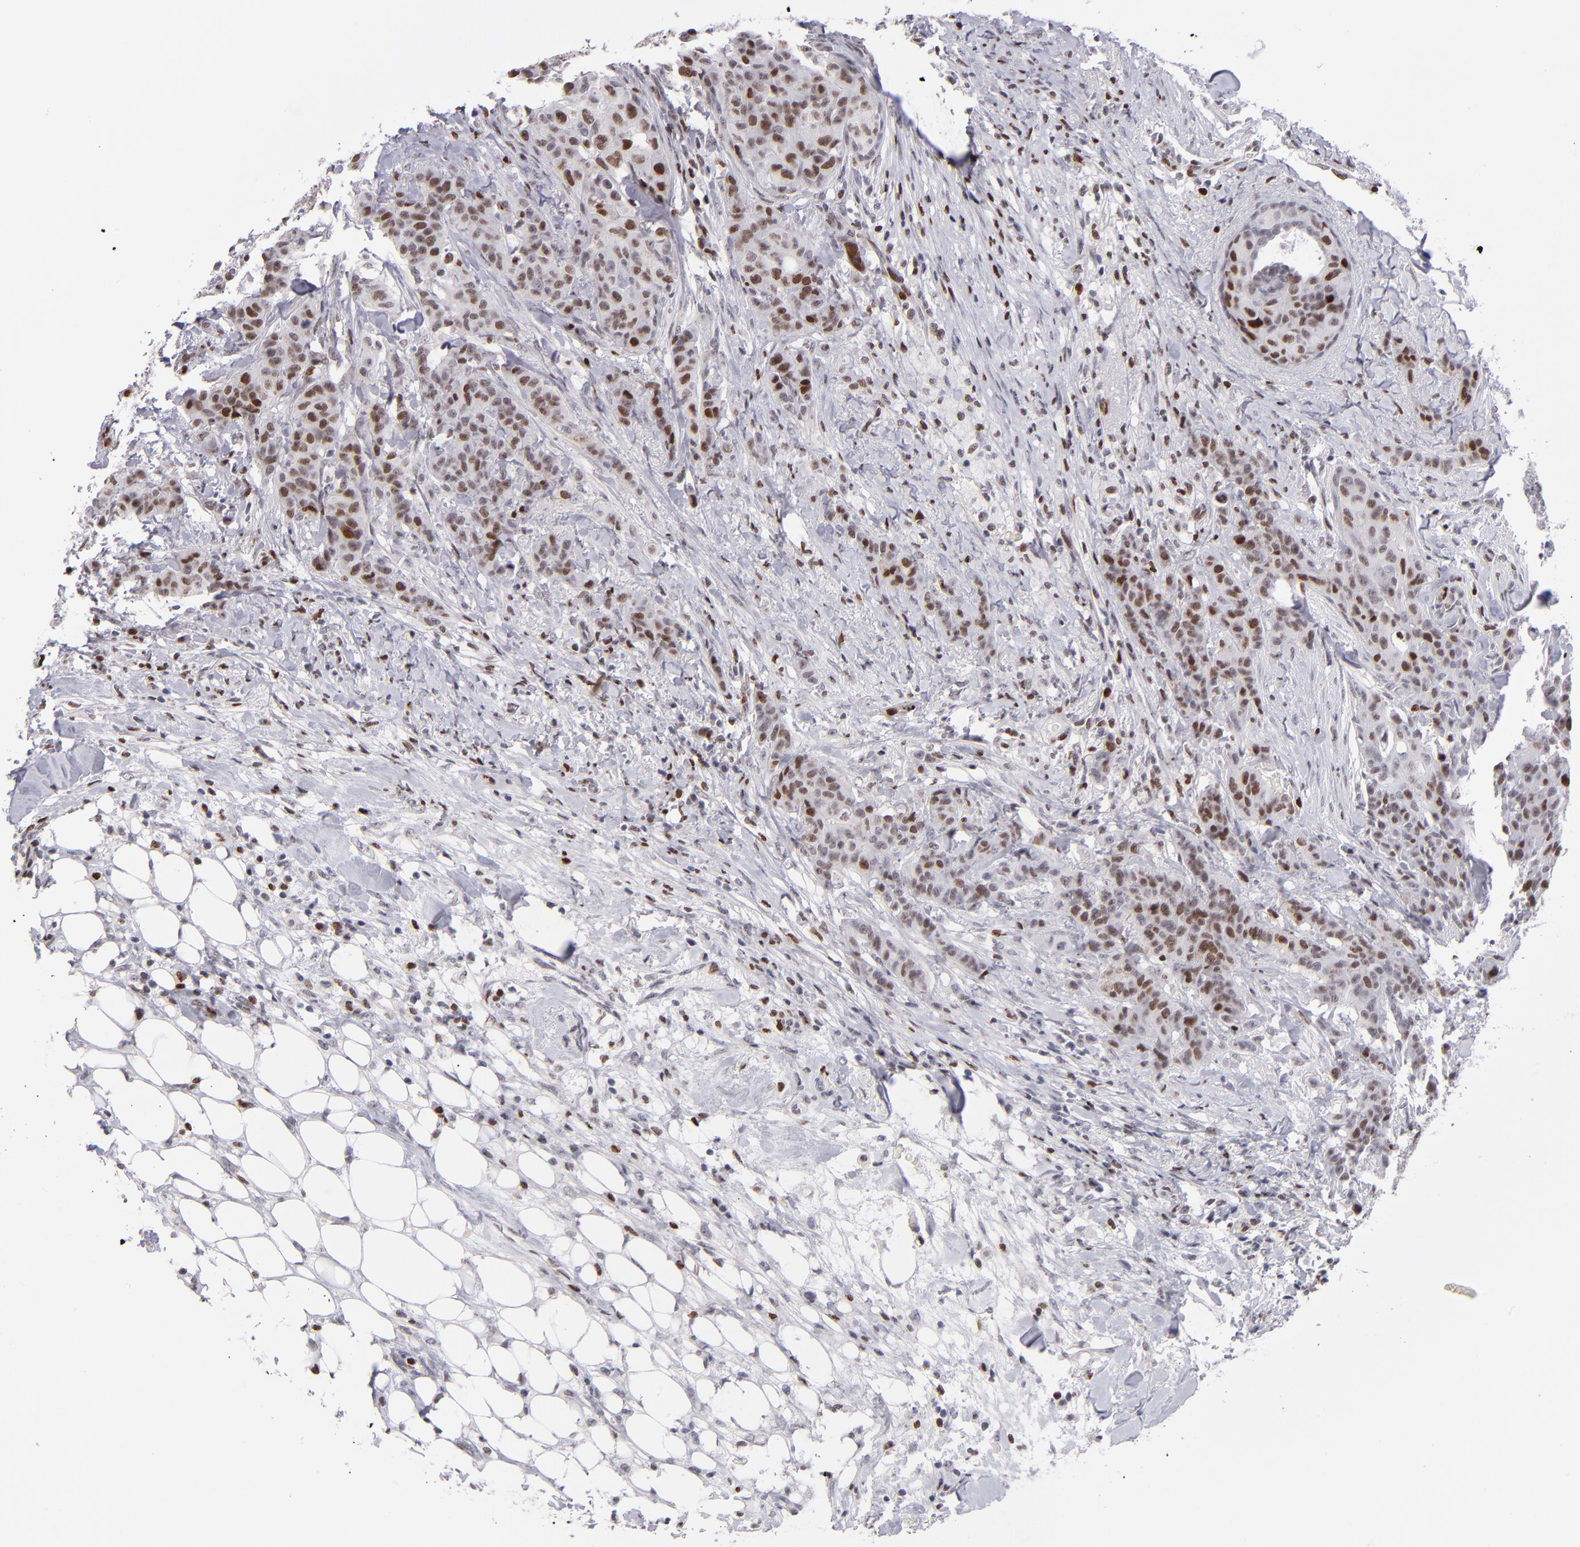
{"staining": {"intensity": "moderate", "quantity": "25%-75%", "location": "nuclear"}, "tissue": "breast cancer", "cell_type": "Tumor cells", "image_type": "cancer", "snomed": [{"axis": "morphology", "description": "Duct carcinoma"}, {"axis": "topography", "description": "Breast"}], "caption": "Tumor cells demonstrate moderate nuclear expression in approximately 25%-75% of cells in breast cancer.", "gene": "POLA1", "patient": {"sex": "female", "age": 40}}